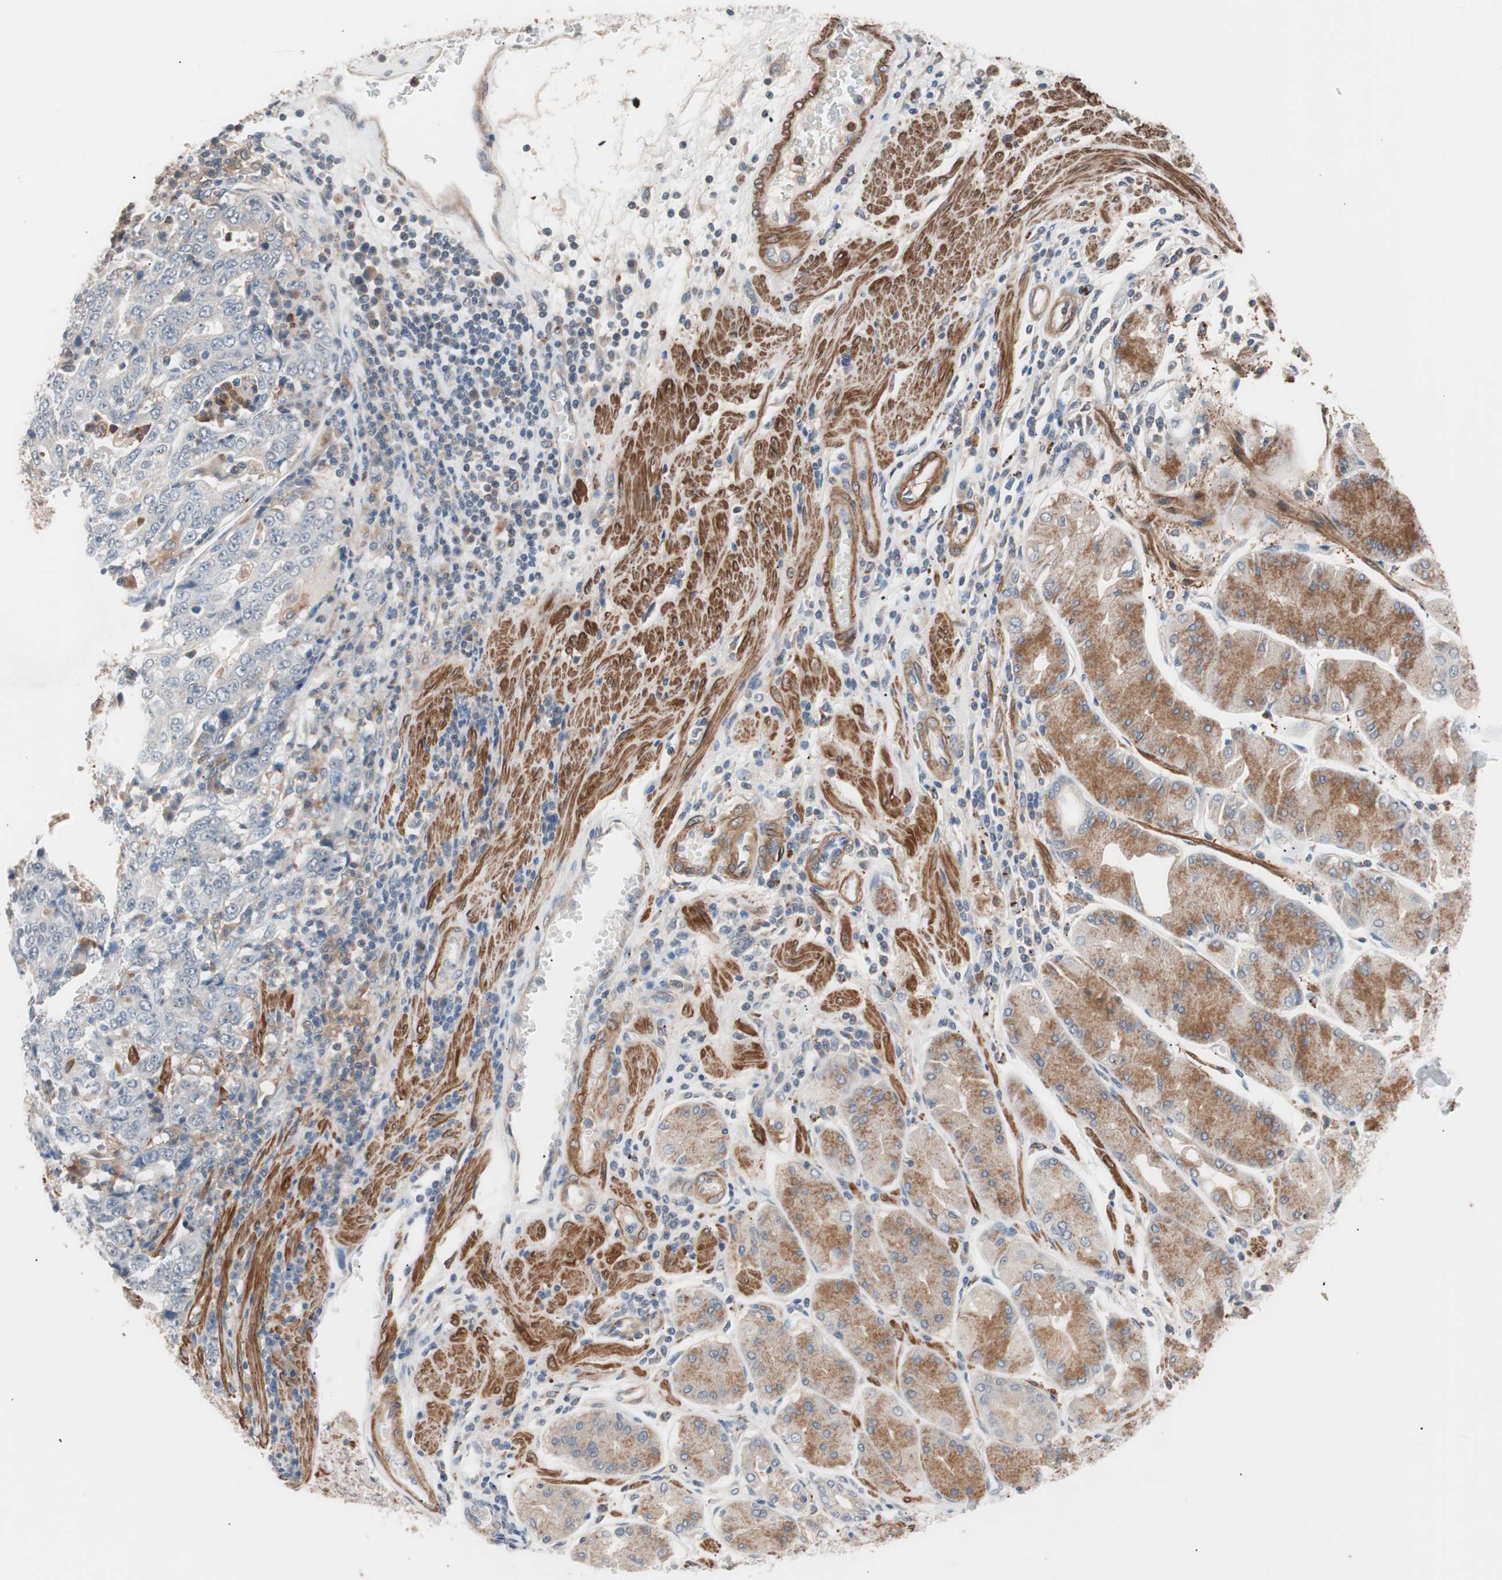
{"staining": {"intensity": "negative", "quantity": "none", "location": "none"}, "tissue": "stomach cancer", "cell_type": "Tumor cells", "image_type": "cancer", "snomed": [{"axis": "morphology", "description": "Normal tissue, NOS"}, {"axis": "morphology", "description": "Adenocarcinoma, NOS"}, {"axis": "topography", "description": "Stomach, upper"}, {"axis": "topography", "description": "Stomach"}], "caption": "There is no significant positivity in tumor cells of adenocarcinoma (stomach).", "gene": "LITAF", "patient": {"sex": "male", "age": 59}}